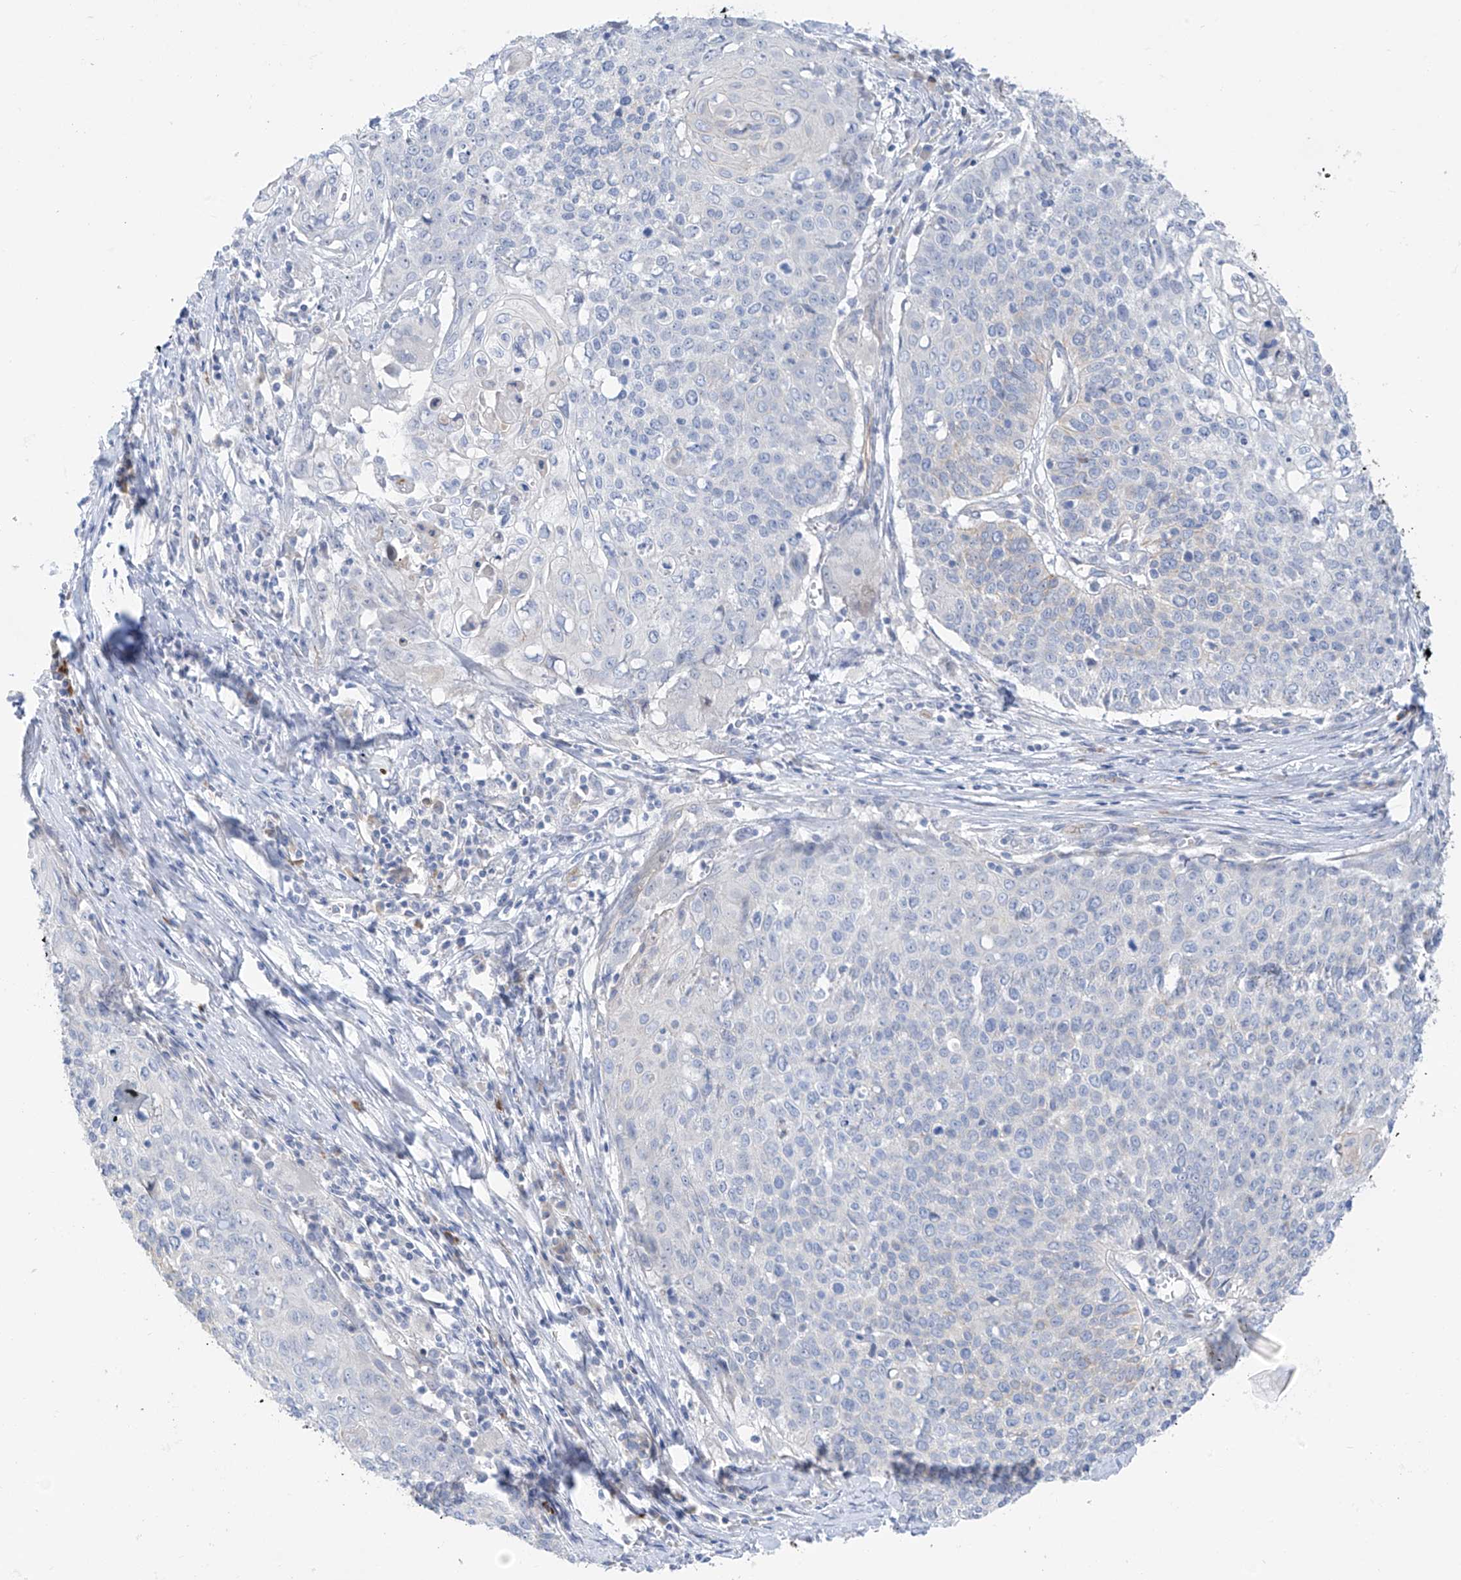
{"staining": {"intensity": "negative", "quantity": "none", "location": "none"}, "tissue": "cervical cancer", "cell_type": "Tumor cells", "image_type": "cancer", "snomed": [{"axis": "morphology", "description": "Squamous cell carcinoma, NOS"}, {"axis": "topography", "description": "Cervix"}], "caption": "IHC of human cervical cancer (squamous cell carcinoma) exhibits no positivity in tumor cells.", "gene": "PIK3C2B", "patient": {"sex": "female", "age": 39}}